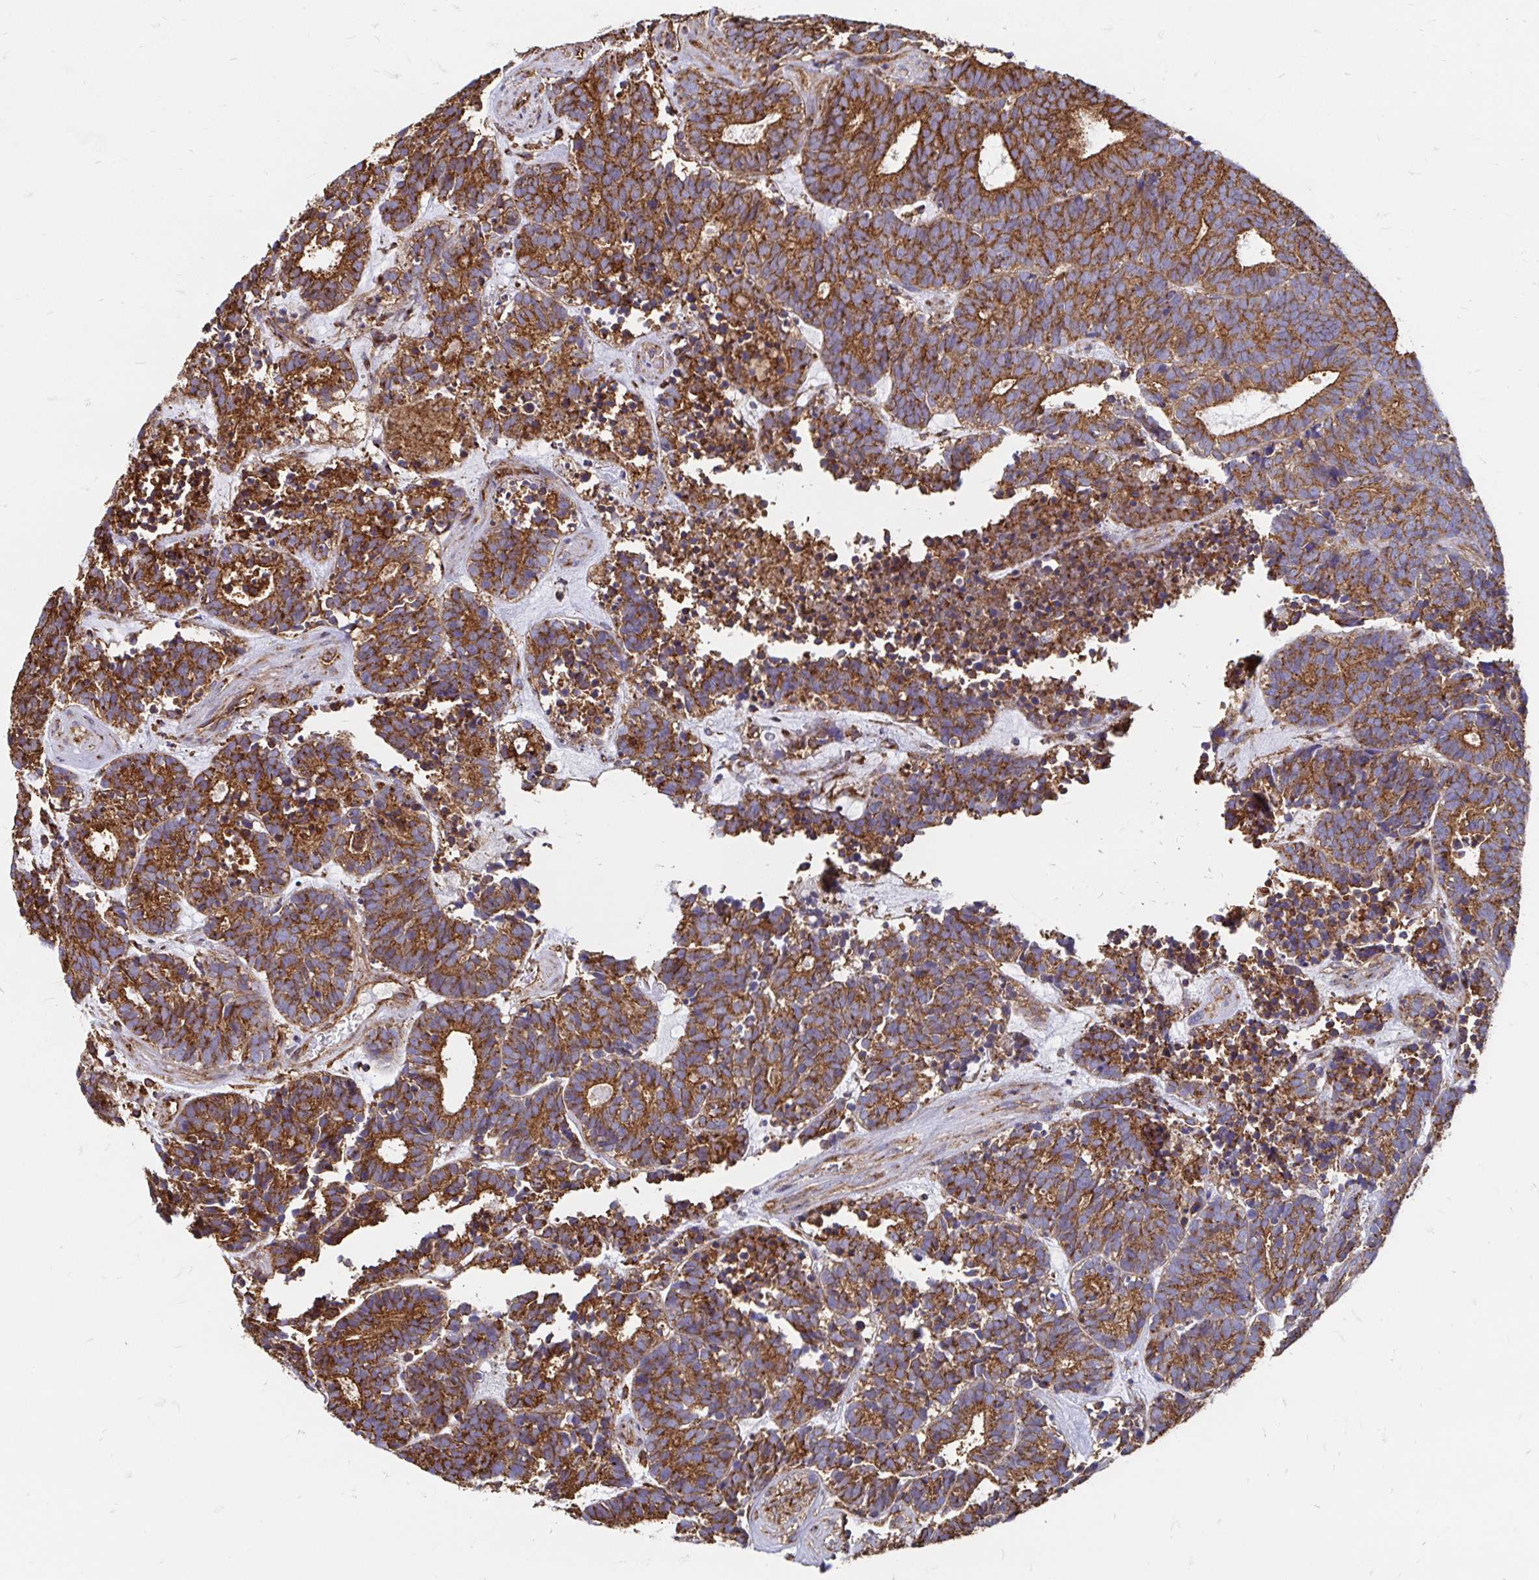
{"staining": {"intensity": "strong", "quantity": ">75%", "location": "cytoplasmic/membranous"}, "tissue": "head and neck cancer", "cell_type": "Tumor cells", "image_type": "cancer", "snomed": [{"axis": "morphology", "description": "Adenocarcinoma, NOS"}, {"axis": "topography", "description": "Head-Neck"}], "caption": "High-power microscopy captured an immunohistochemistry (IHC) micrograph of head and neck adenocarcinoma, revealing strong cytoplasmic/membranous expression in approximately >75% of tumor cells.", "gene": "CLTC", "patient": {"sex": "female", "age": 81}}